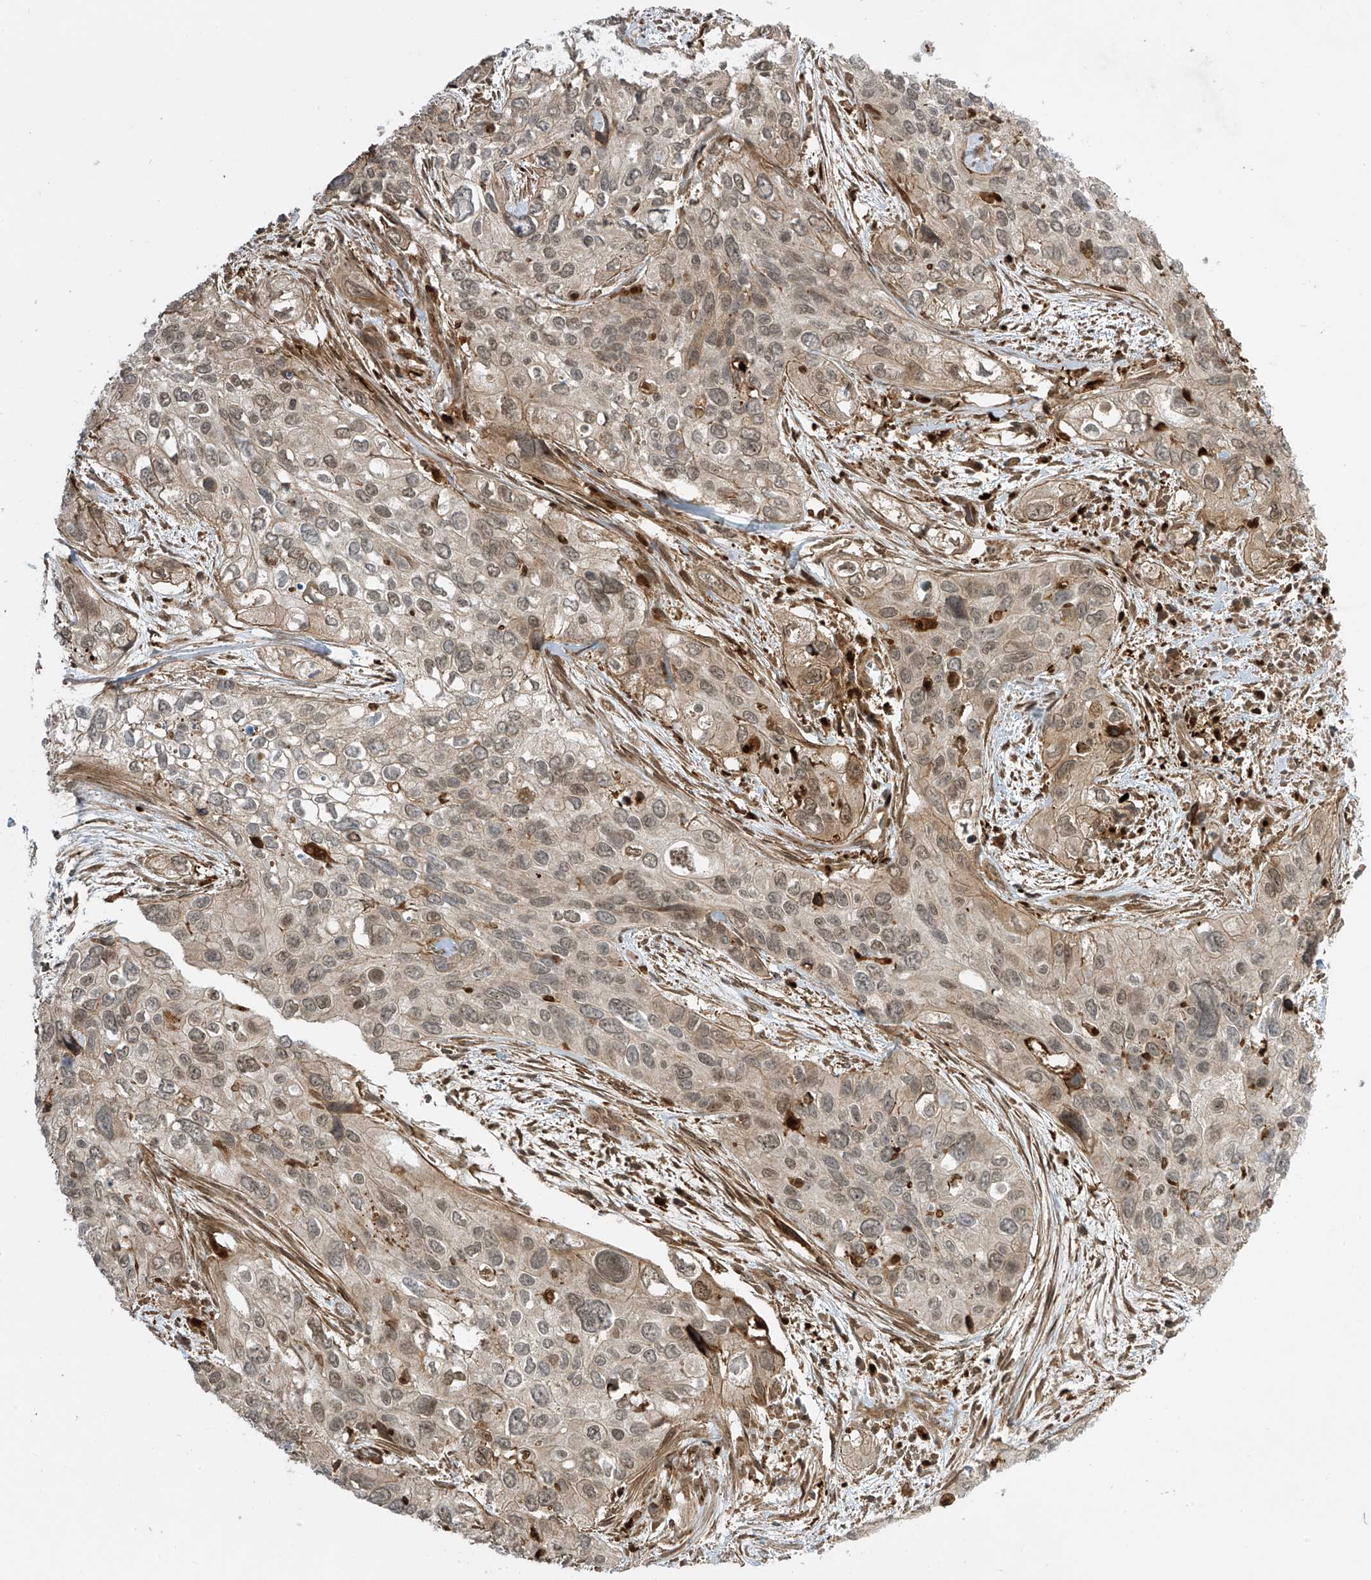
{"staining": {"intensity": "weak", "quantity": "25%-75%", "location": "cytoplasmic/membranous,nuclear"}, "tissue": "cervical cancer", "cell_type": "Tumor cells", "image_type": "cancer", "snomed": [{"axis": "morphology", "description": "Squamous cell carcinoma, NOS"}, {"axis": "topography", "description": "Cervix"}], "caption": "Weak cytoplasmic/membranous and nuclear staining for a protein is appreciated in approximately 25%-75% of tumor cells of cervical cancer using immunohistochemistry.", "gene": "ATAD2B", "patient": {"sex": "female", "age": 55}}